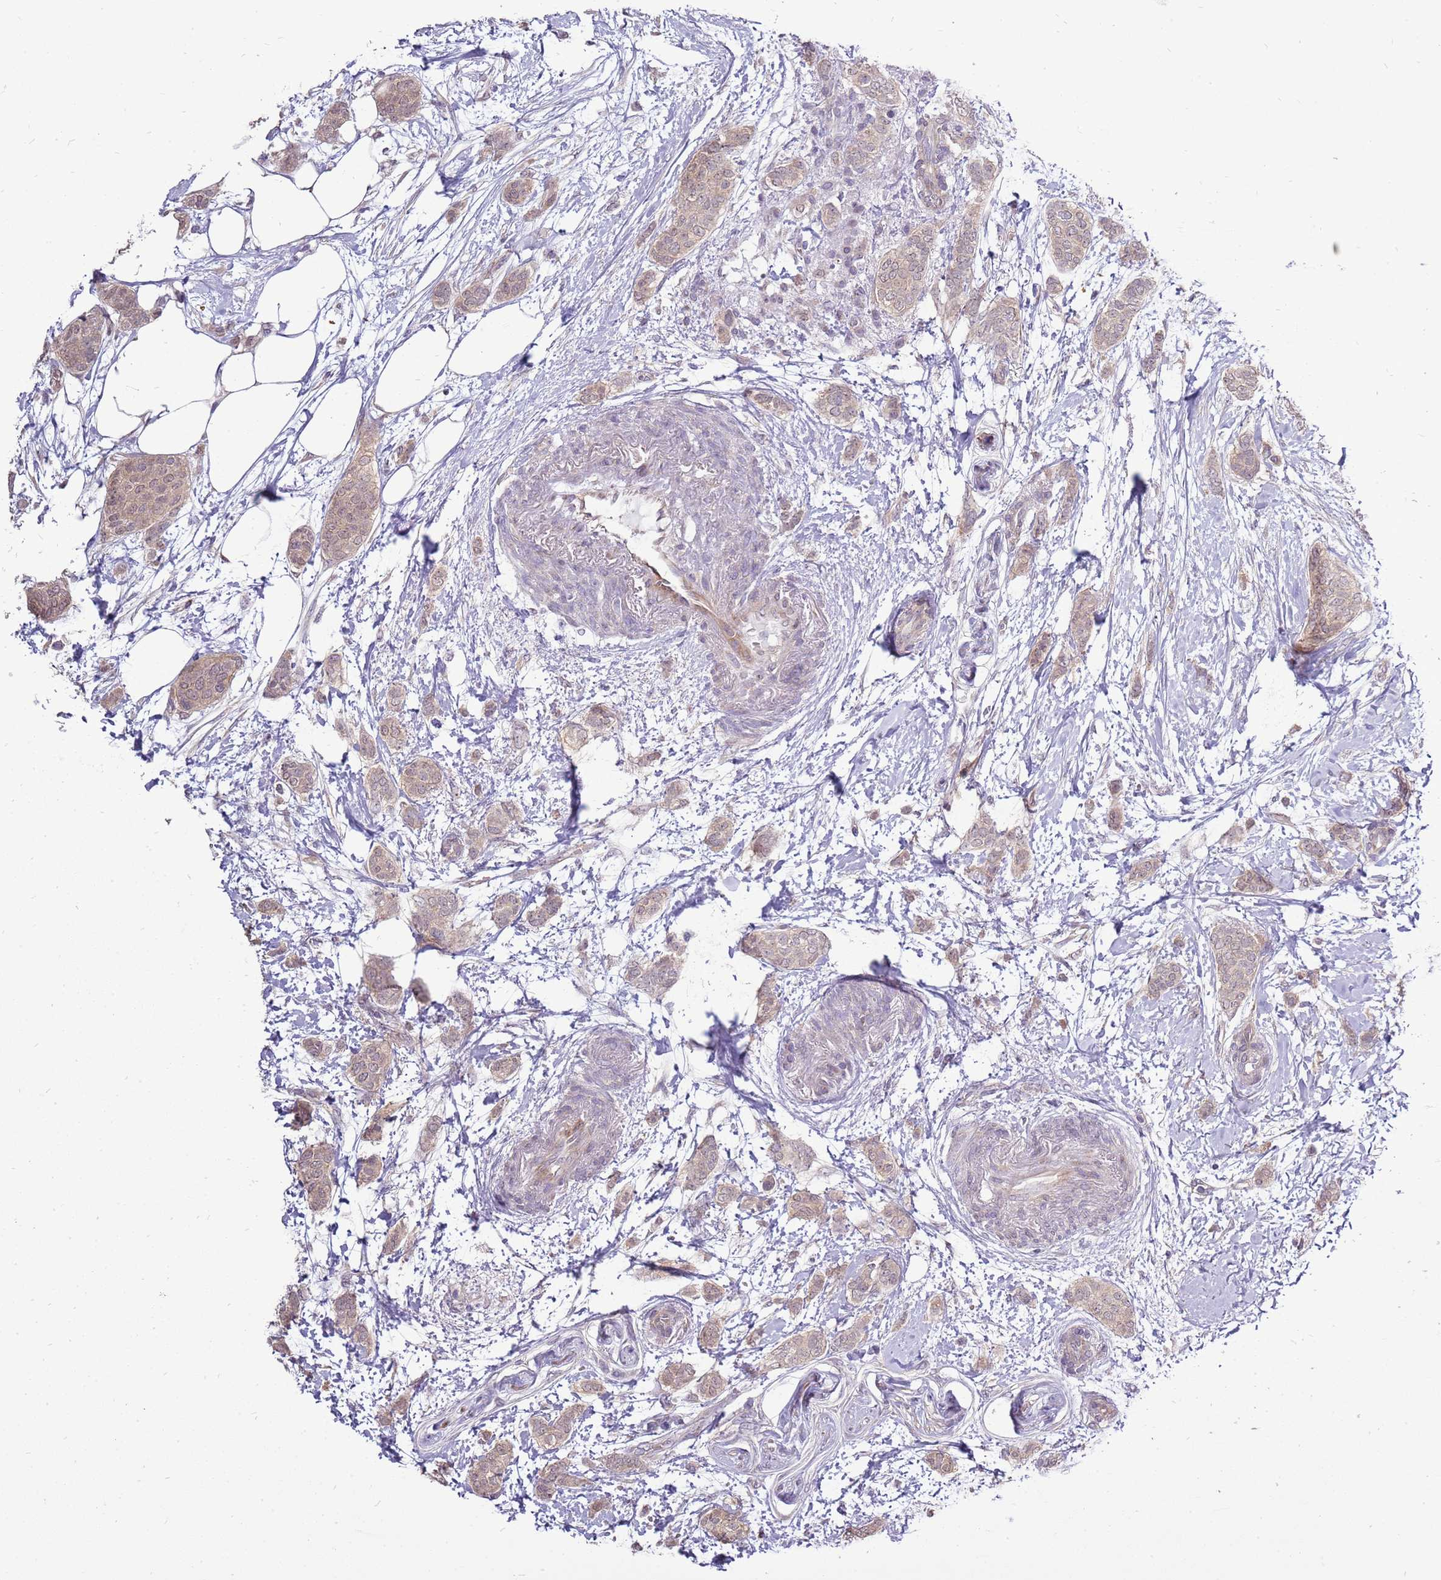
{"staining": {"intensity": "moderate", "quantity": ">75%", "location": "cytoplasmic/membranous"}, "tissue": "breast cancer", "cell_type": "Tumor cells", "image_type": "cancer", "snomed": [{"axis": "morphology", "description": "Duct carcinoma"}, {"axis": "topography", "description": "Breast"}], "caption": "High-magnification brightfield microscopy of breast cancer stained with DAB (3,3'-diaminobenzidine) (brown) and counterstained with hematoxylin (blue). tumor cells exhibit moderate cytoplasmic/membranous staining is appreciated in about>75% of cells.", "gene": "UGGT2", "patient": {"sex": "female", "age": 72}}